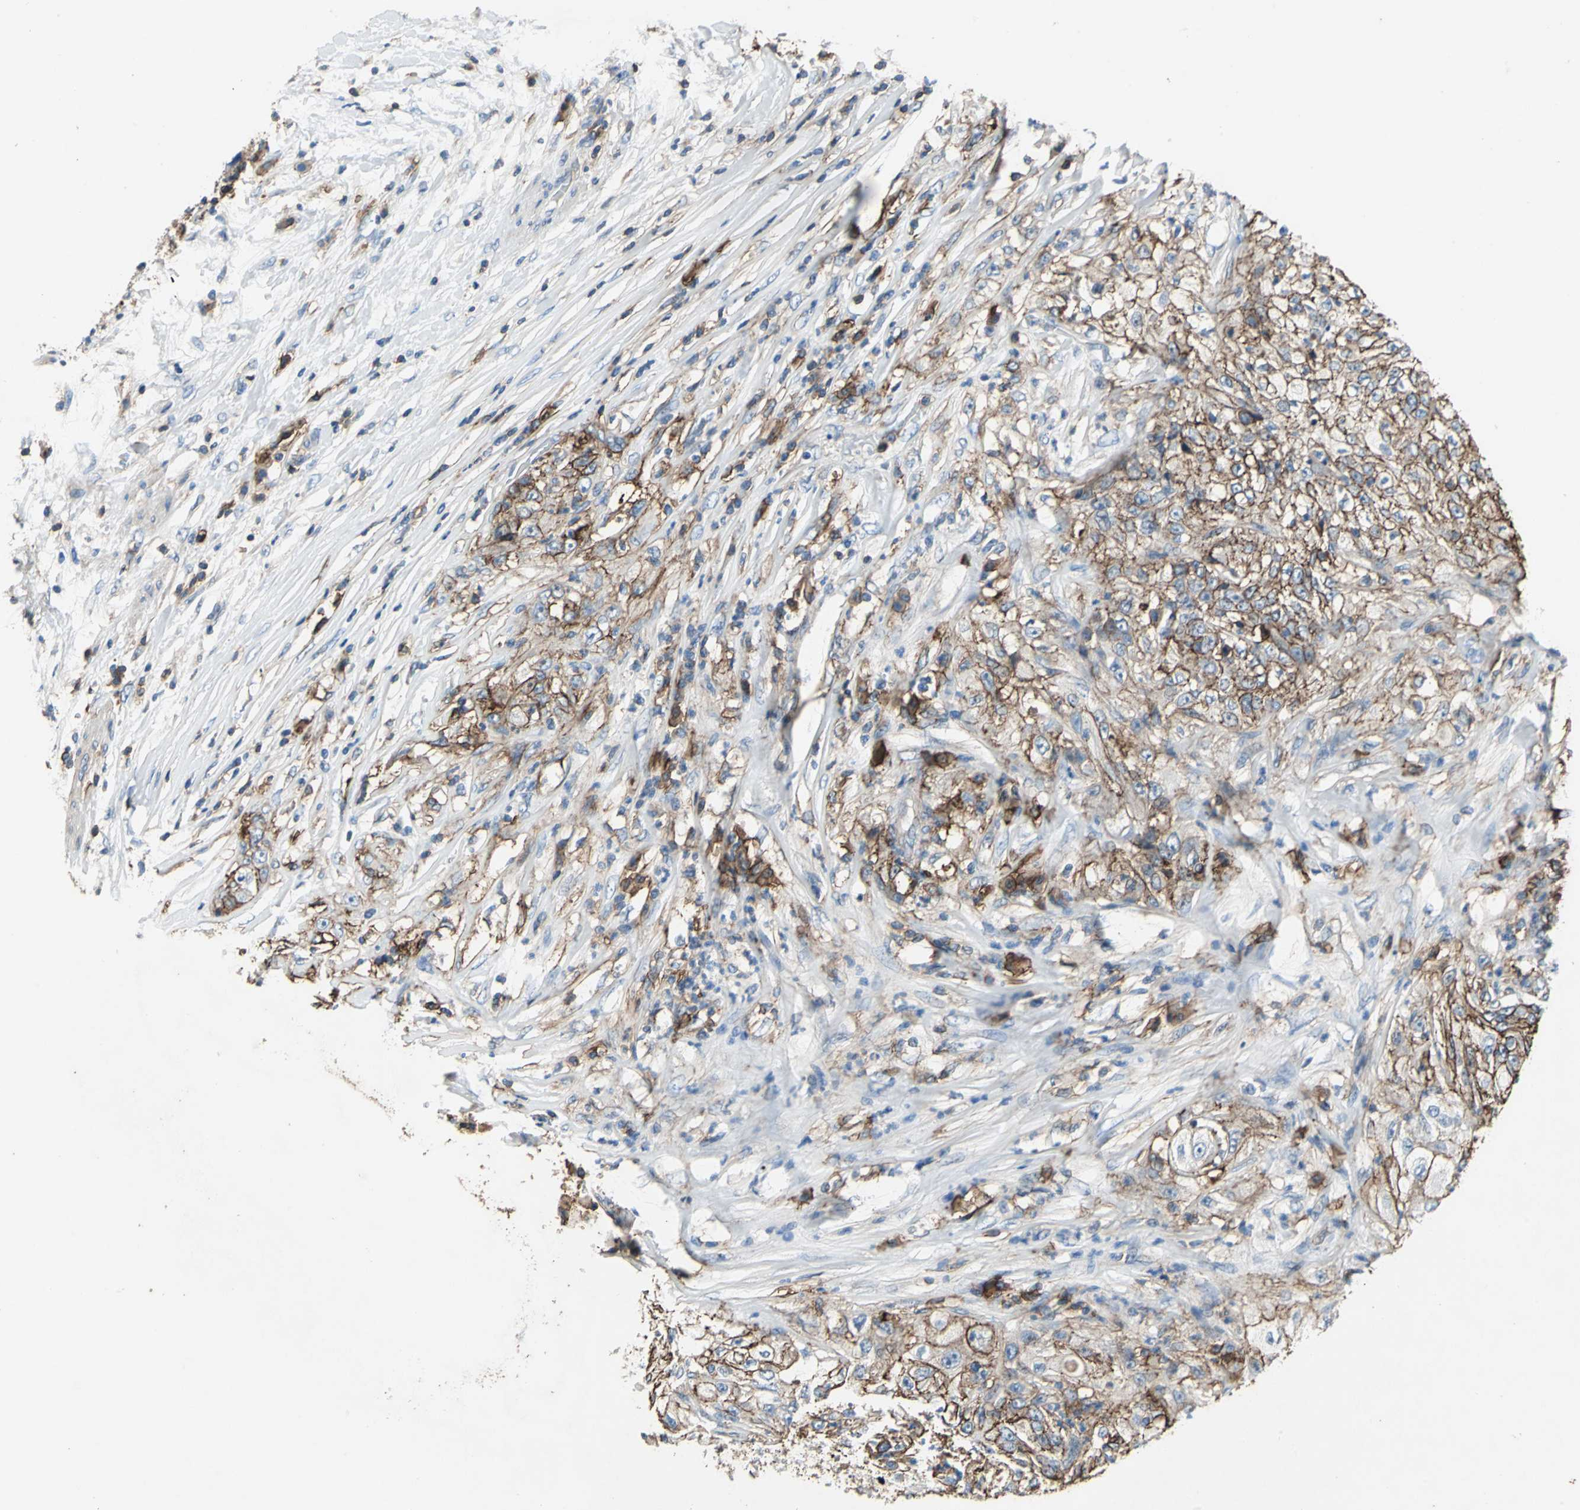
{"staining": {"intensity": "strong", "quantity": ">75%", "location": "cytoplasmic/membranous"}, "tissue": "lung cancer", "cell_type": "Tumor cells", "image_type": "cancer", "snomed": [{"axis": "morphology", "description": "Inflammation, NOS"}, {"axis": "morphology", "description": "Squamous cell carcinoma, NOS"}, {"axis": "topography", "description": "Lymph node"}, {"axis": "topography", "description": "Soft tissue"}, {"axis": "topography", "description": "Lung"}], "caption": "Strong cytoplasmic/membranous positivity is identified in about >75% of tumor cells in lung squamous cell carcinoma.", "gene": "CD44", "patient": {"sex": "male", "age": 66}}